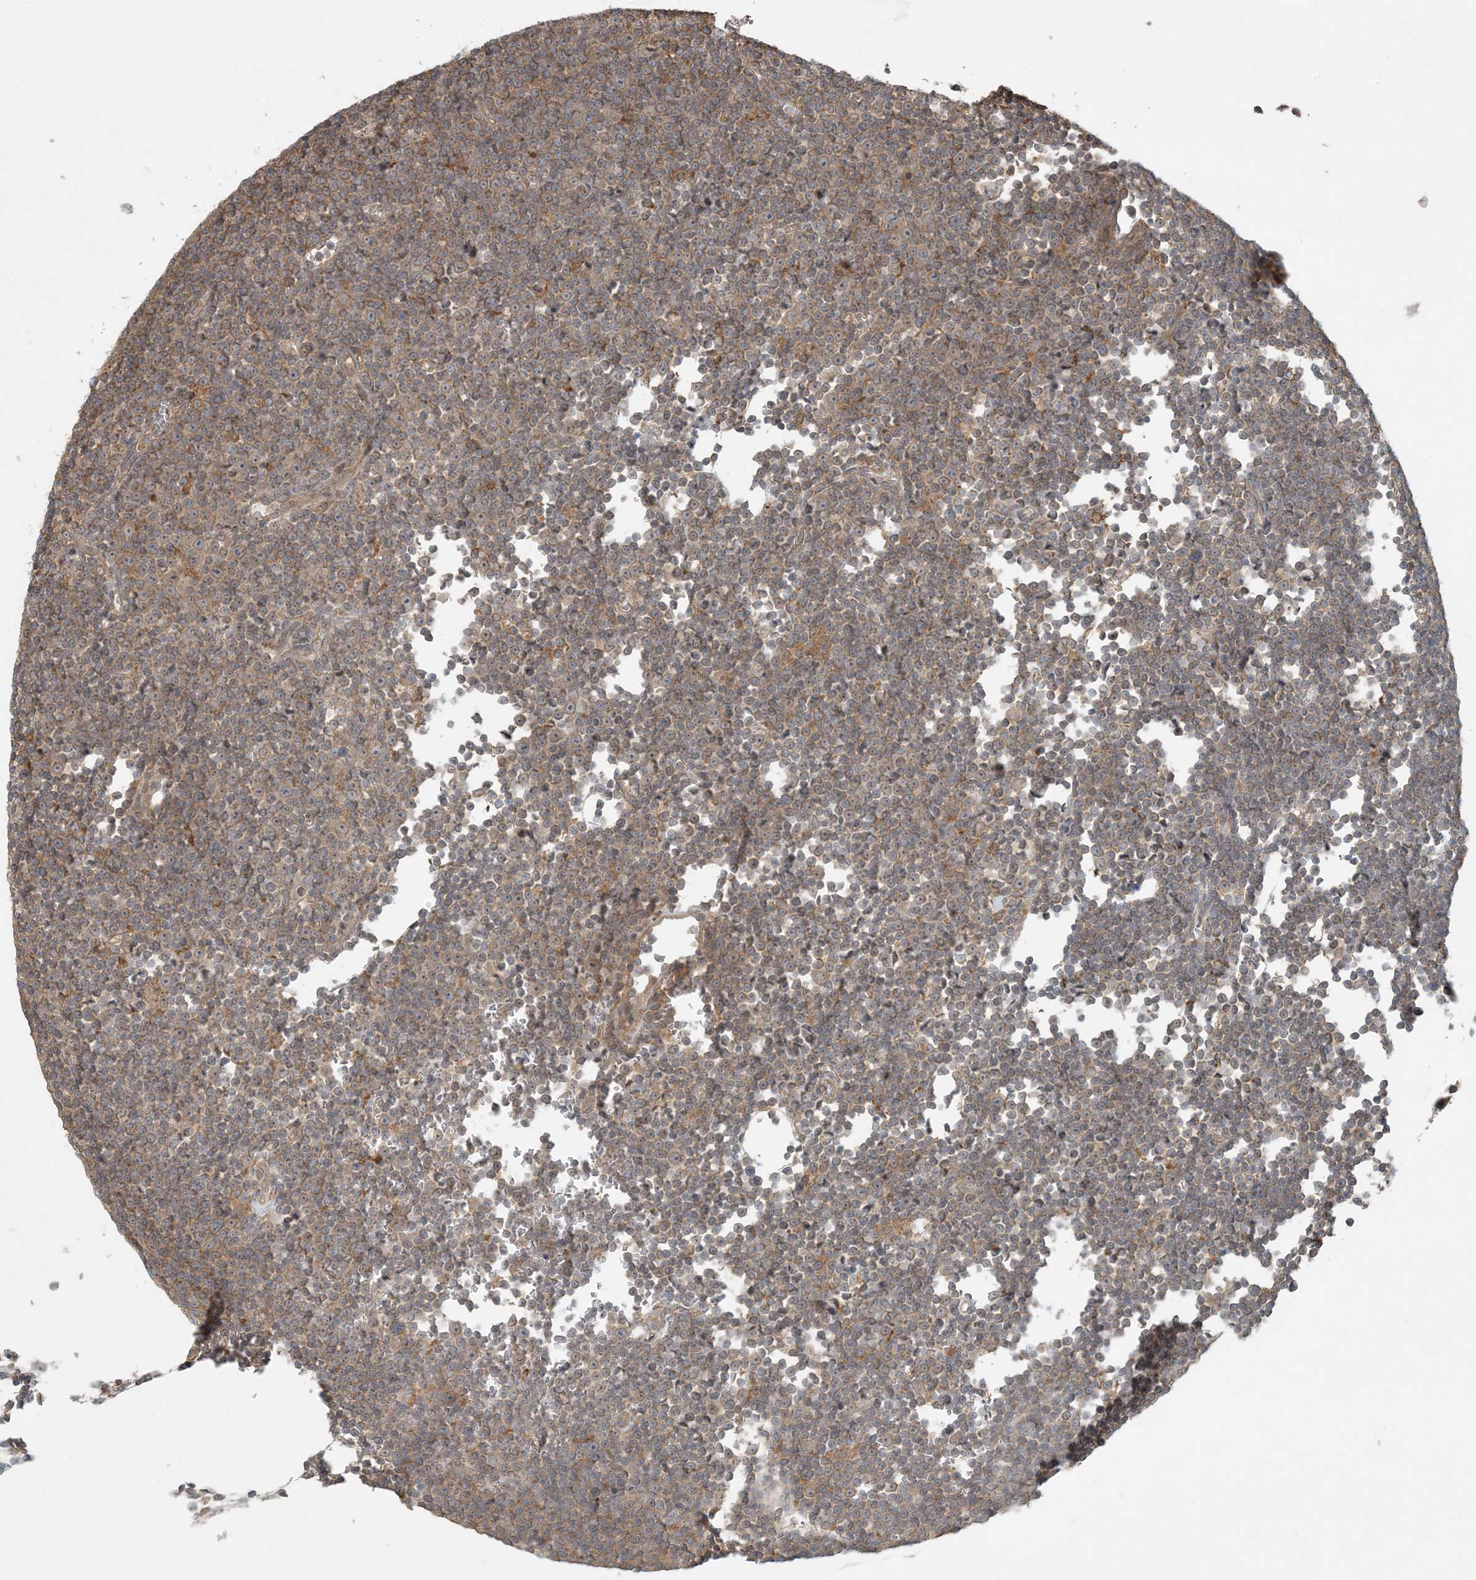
{"staining": {"intensity": "moderate", "quantity": "25%-75%", "location": "cytoplasmic/membranous"}, "tissue": "lymphoma", "cell_type": "Tumor cells", "image_type": "cancer", "snomed": [{"axis": "morphology", "description": "Malignant lymphoma, non-Hodgkin's type, Low grade"}, {"axis": "topography", "description": "Lymph node"}], "caption": "A medium amount of moderate cytoplasmic/membranous positivity is present in approximately 25%-75% of tumor cells in lymphoma tissue.", "gene": "OBI1", "patient": {"sex": "female", "age": 67}}